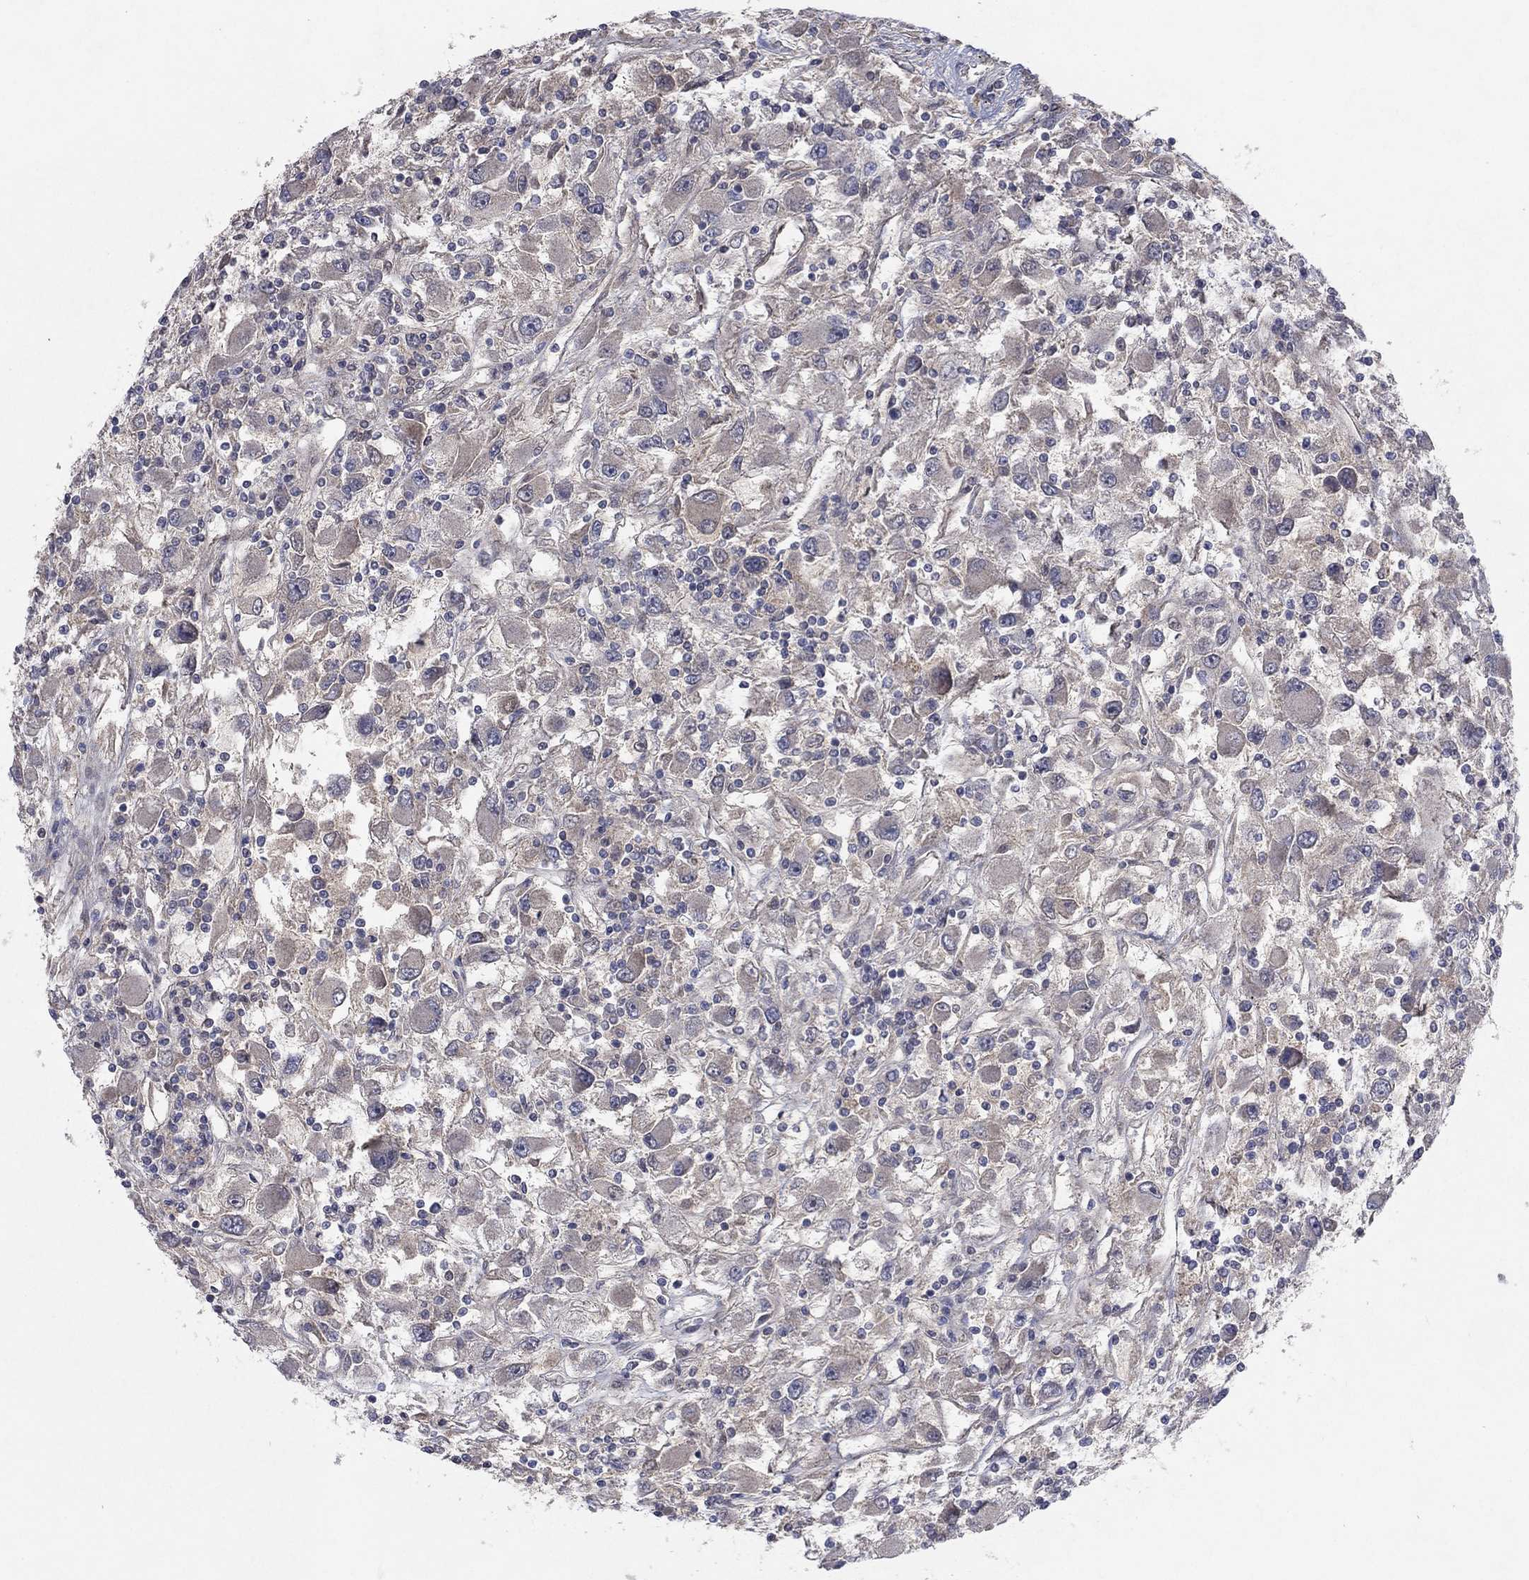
{"staining": {"intensity": "negative", "quantity": "none", "location": "none"}, "tissue": "renal cancer", "cell_type": "Tumor cells", "image_type": "cancer", "snomed": [{"axis": "morphology", "description": "Adenocarcinoma, NOS"}, {"axis": "topography", "description": "Kidney"}], "caption": "An image of human renal cancer (adenocarcinoma) is negative for staining in tumor cells.", "gene": "IL4", "patient": {"sex": "female", "age": 67}}